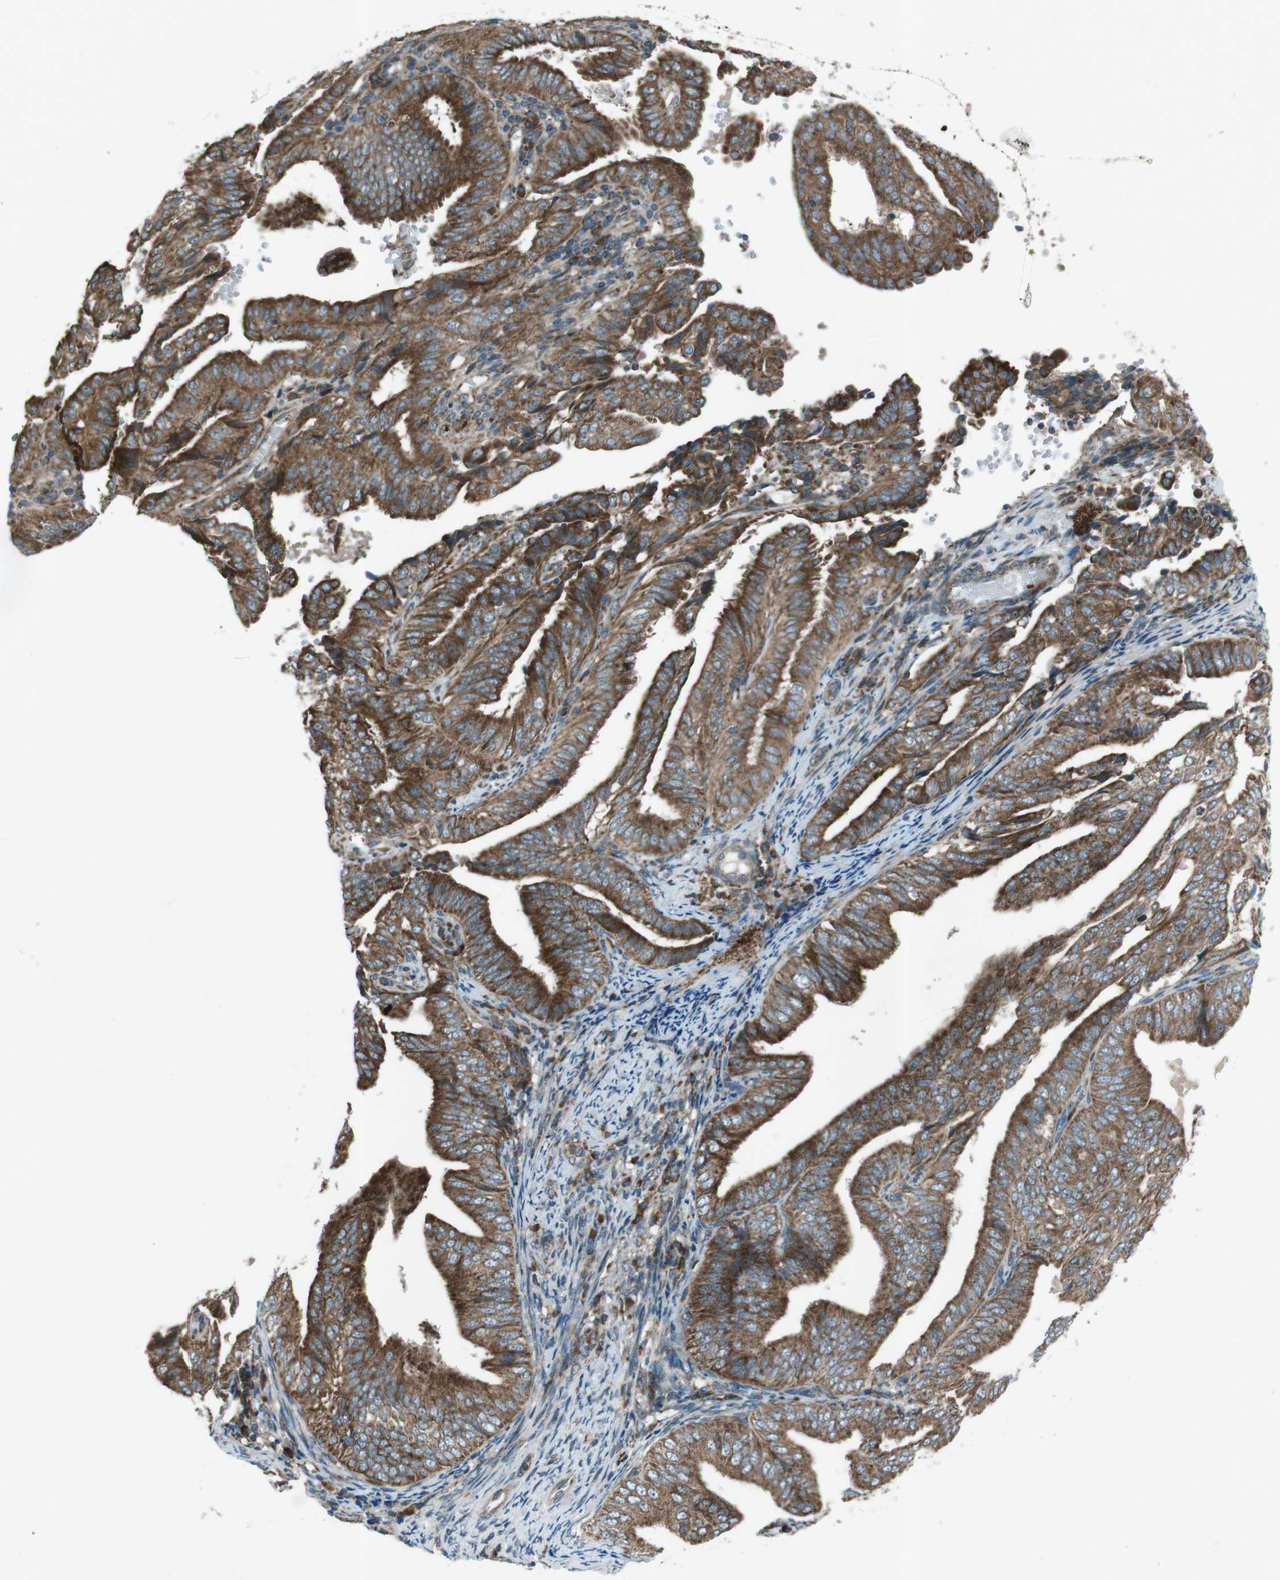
{"staining": {"intensity": "moderate", "quantity": ">75%", "location": "cytoplasmic/membranous"}, "tissue": "endometrial cancer", "cell_type": "Tumor cells", "image_type": "cancer", "snomed": [{"axis": "morphology", "description": "Adenocarcinoma, NOS"}, {"axis": "topography", "description": "Endometrium"}], "caption": "High-power microscopy captured an immunohistochemistry (IHC) image of adenocarcinoma (endometrial), revealing moderate cytoplasmic/membranous expression in approximately >75% of tumor cells.", "gene": "SLC41A1", "patient": {"sex": "female", "age": 58}}